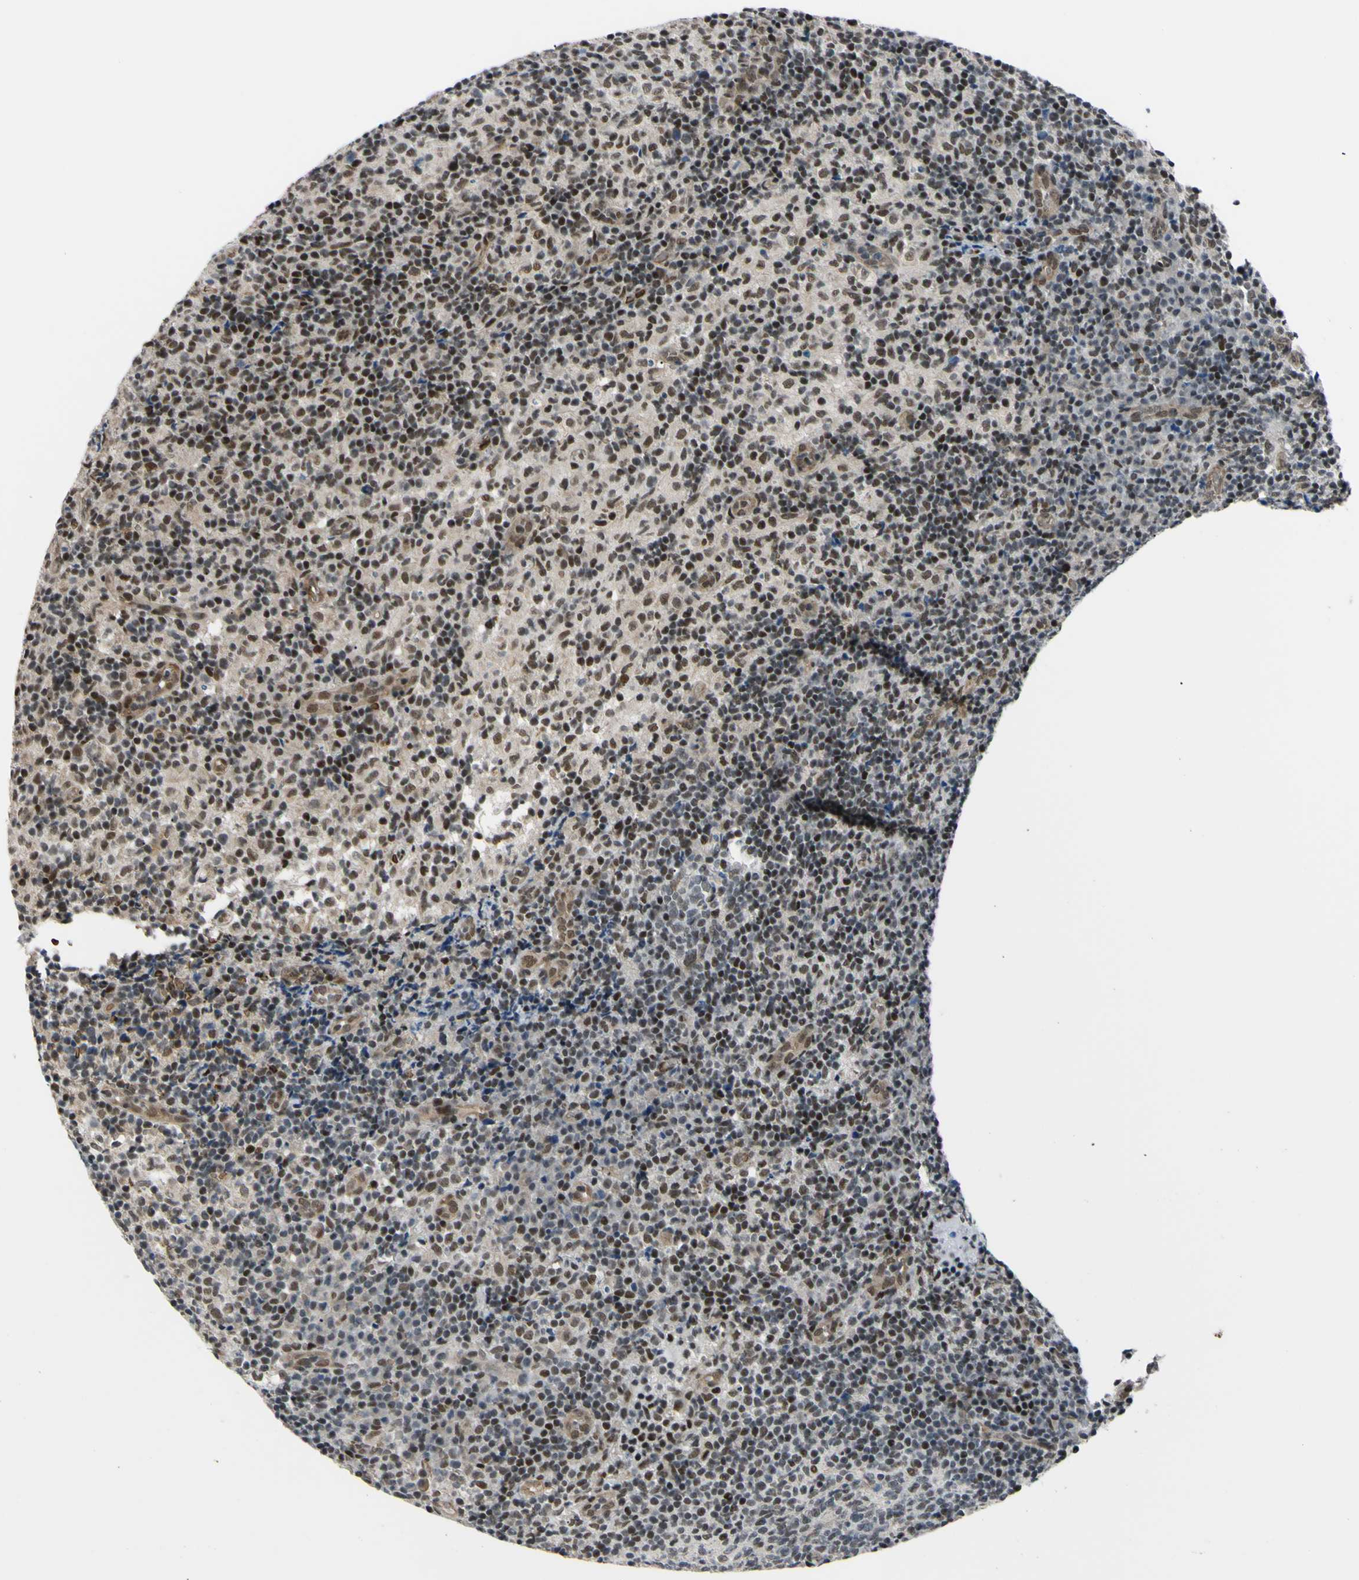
{"staining": {"intensity": "moderate", "quantity": "25%-75%", "location": "nuclear"}, "tissue": "lymph node", "cell_type": "Germinal center cells", "image_type": "normal", "snomed": [{"axis": "morphology", "description": "Normal tissue, NOS"}, {"axis": "morphology", "description": "Inflammation, NOS"}, {"axis": "topography", "description": "Lymph node"}], "caption": "Unremarkable lymph node exhibits moderate nuclear positivity in about 25%-75% of germinal center cells (Stains: DAB (3,3'-diaminobenzidine) in brown, nuclei in blue, Microscopy: brightfield microscopy at high magnification)..", "gene": "THAP12", "patient": {"sex": "male", "age": 55}}